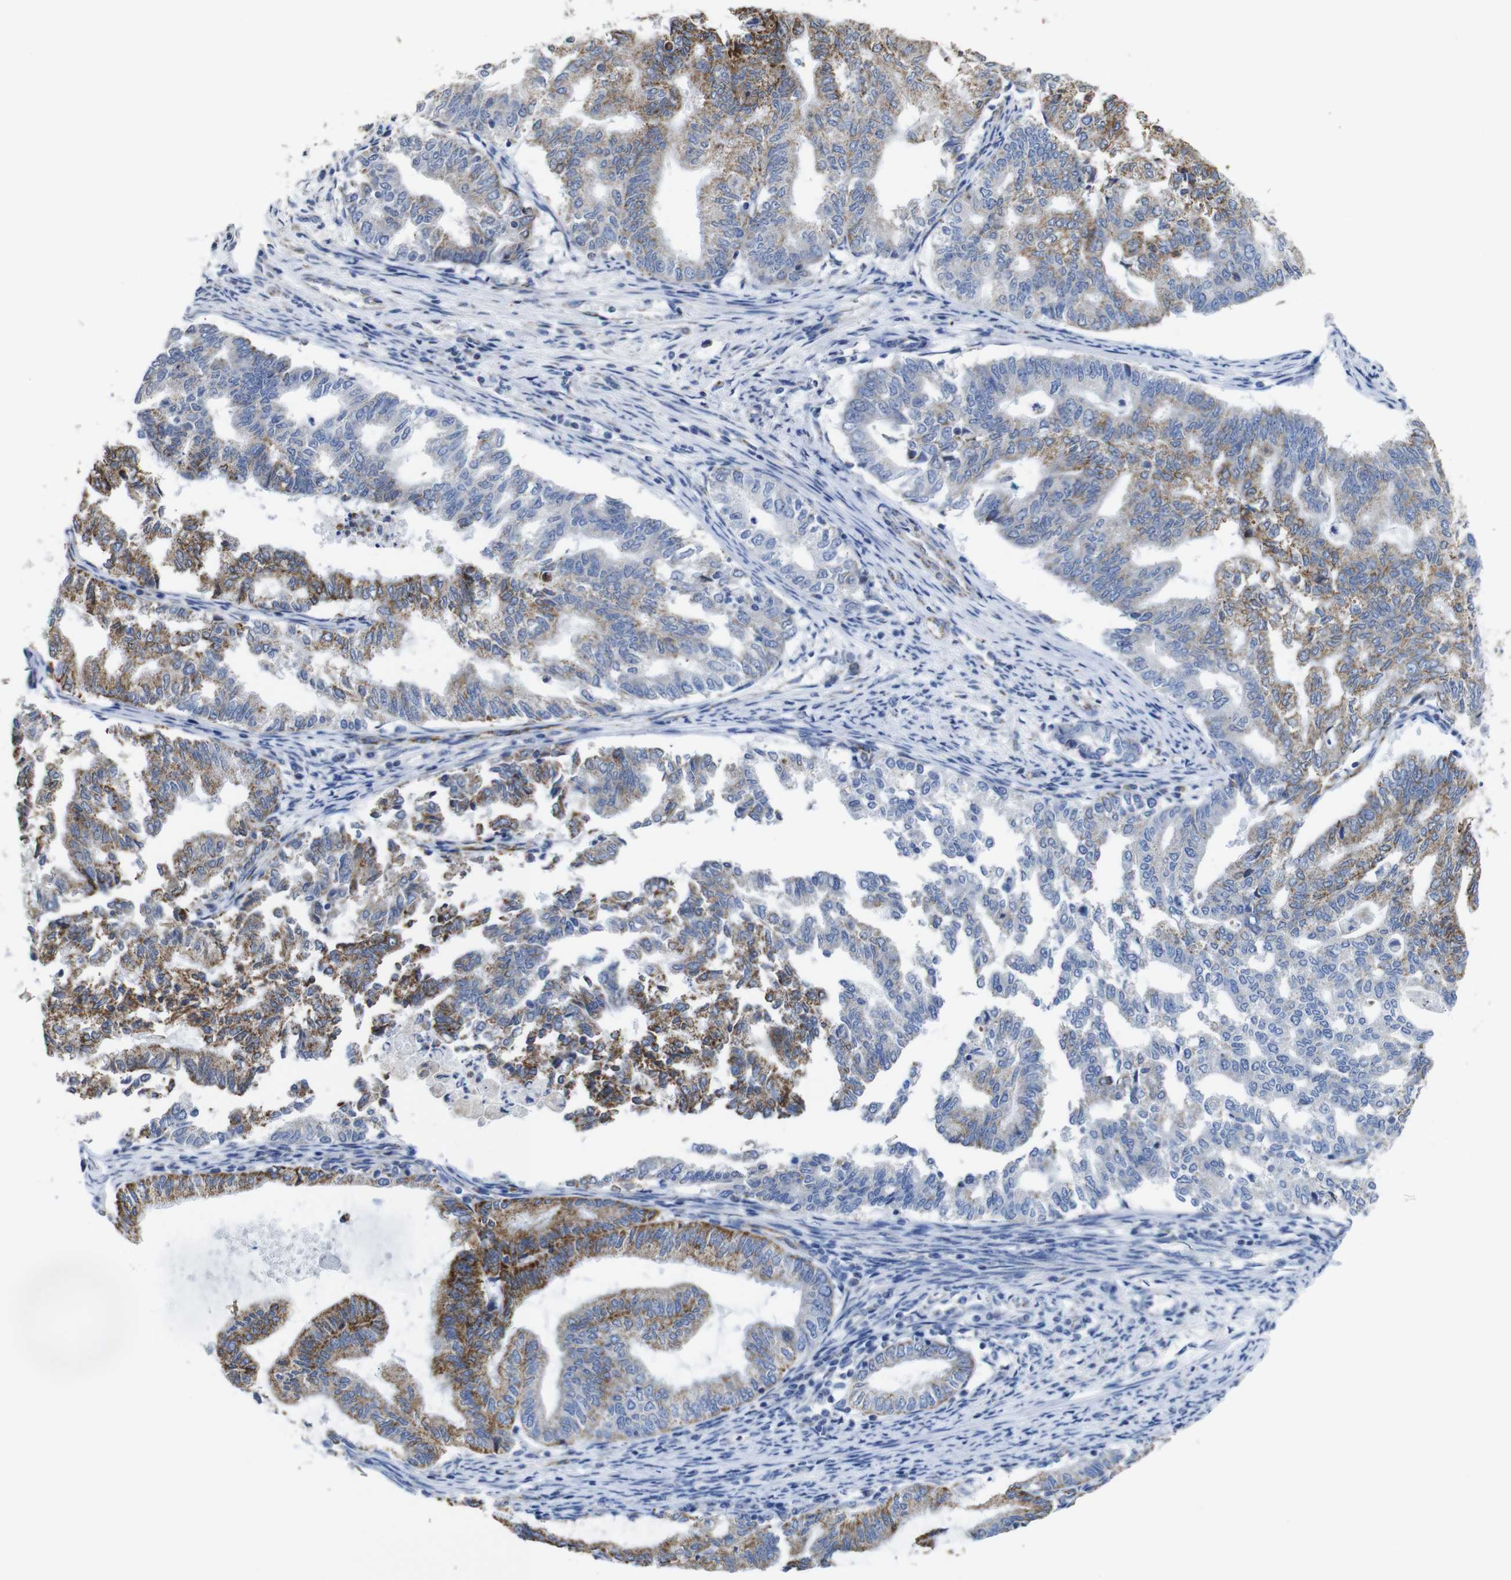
{"staining": {"intensity": "moderate", "quantity": "25%-75%", "location": "cytoplasmic/membranous"}, "tissue": "endometrial cancer", "cell_type": "Tumor cells", "image_type": "cancer", "snomed": [{"axis": "morphology", "description": "Adenocarcinoma, NOS"}, {"axis": "topography", "description": "Endometrium"}], "caption": "Protein staining of endometrial cancer tissue displays moderate cytoplasmic/membranous positivity in approximately 25%-75% of tumor cells.", "gene": "MAOA", "patient": {"sex": "female", "age": 79}}